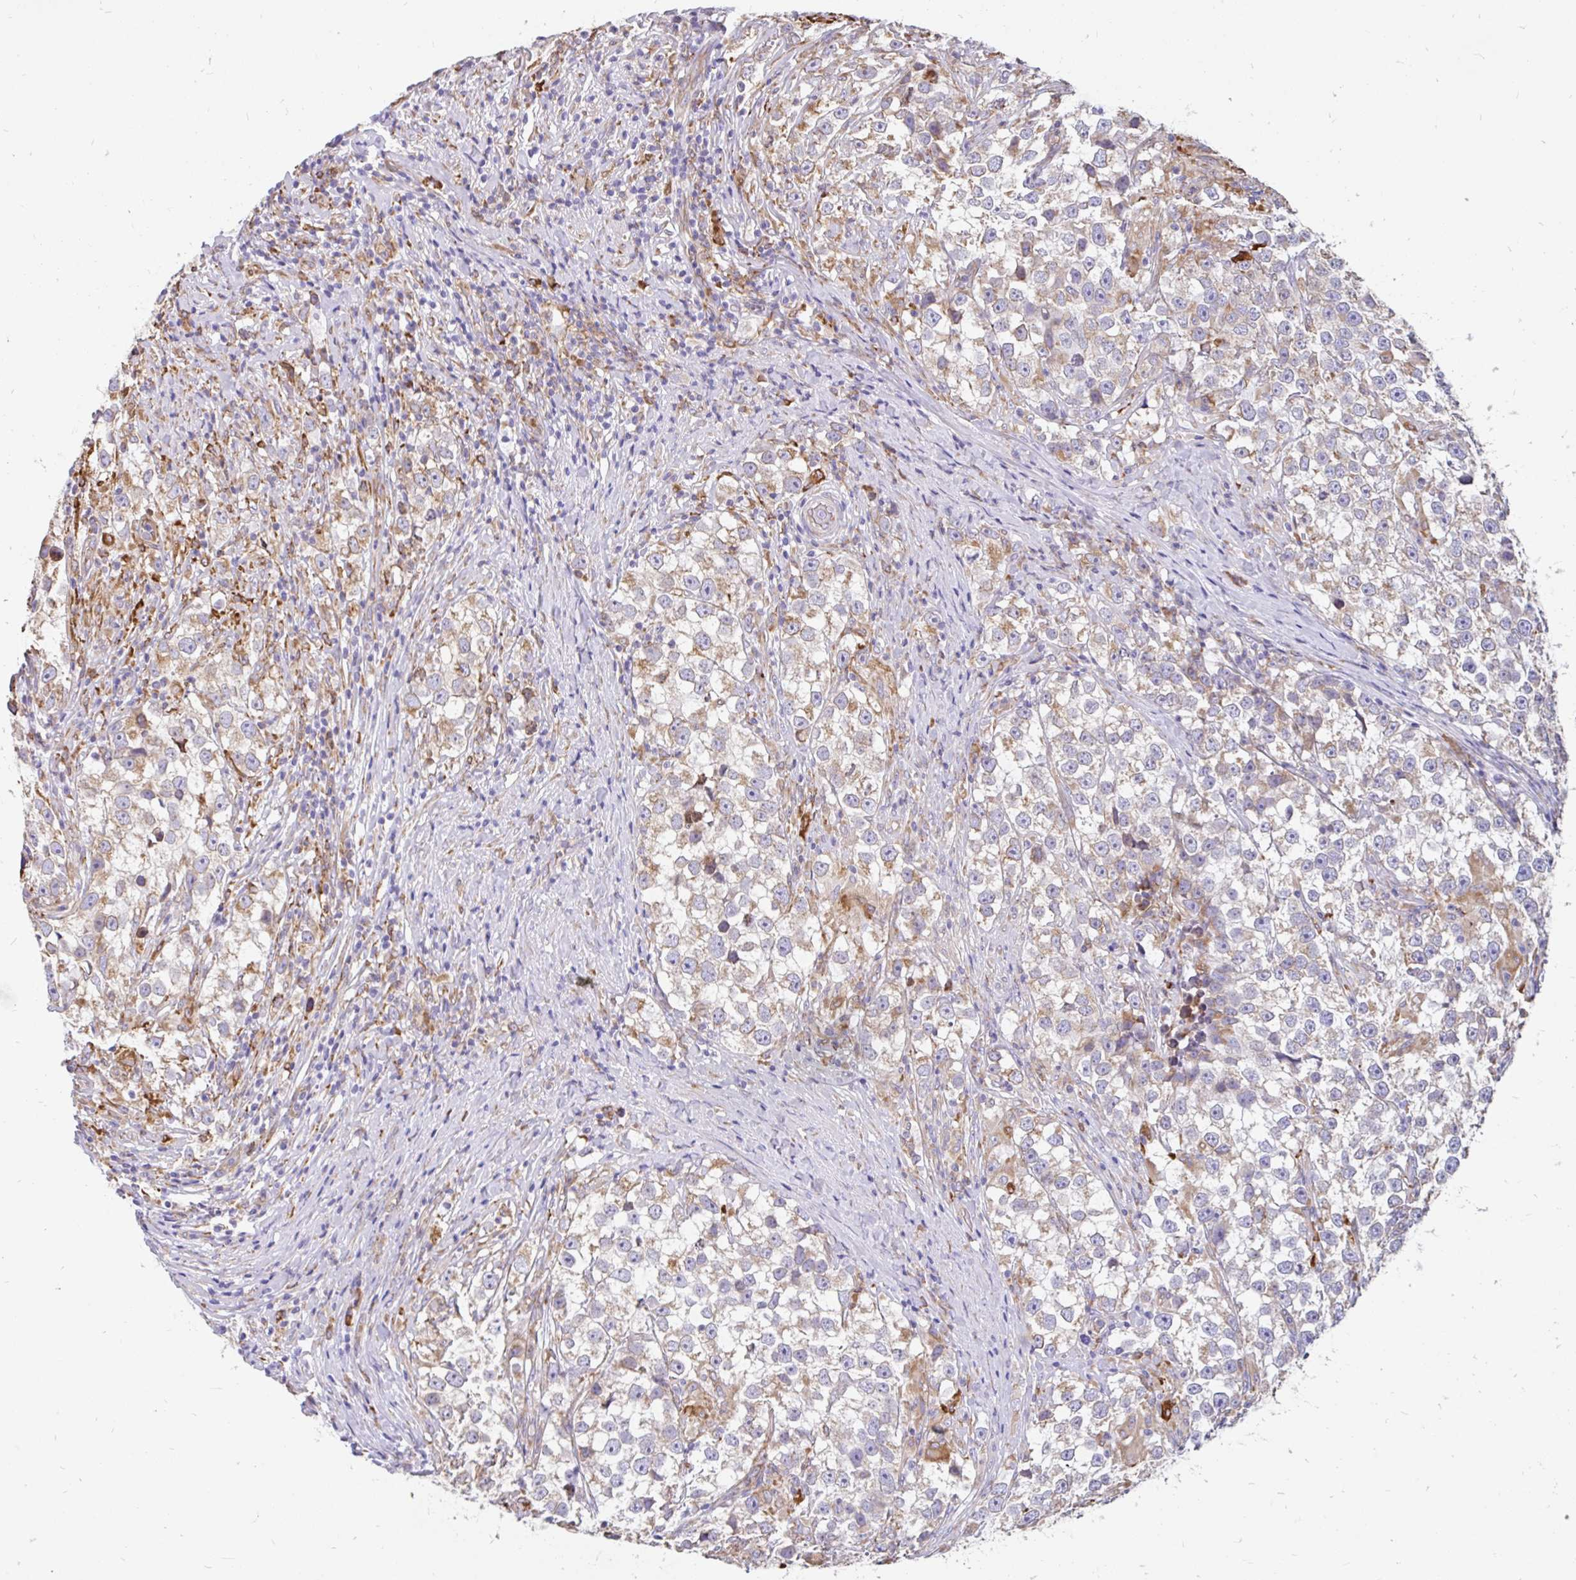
{"staining": {"intensity": "weak", "quantity": "25%-75%", "location": "cytoplasmic/membranous"}, "tissue": "testis cancer", "cell_type": "Tumor cells", "image_type": "cancer", "snomed": [{"axis": "morphology", "description": "Seminoma, NOS"}, {"axis": "topography", "description": "Testis"}], "caption": "A micrograph of testis cancer (seminoma) stained for a protein shows weak cytoplasmic/membranous brown staining in tumor cells.", "gene": "EML5", "patient": {"sex": "male", "age": 46}}